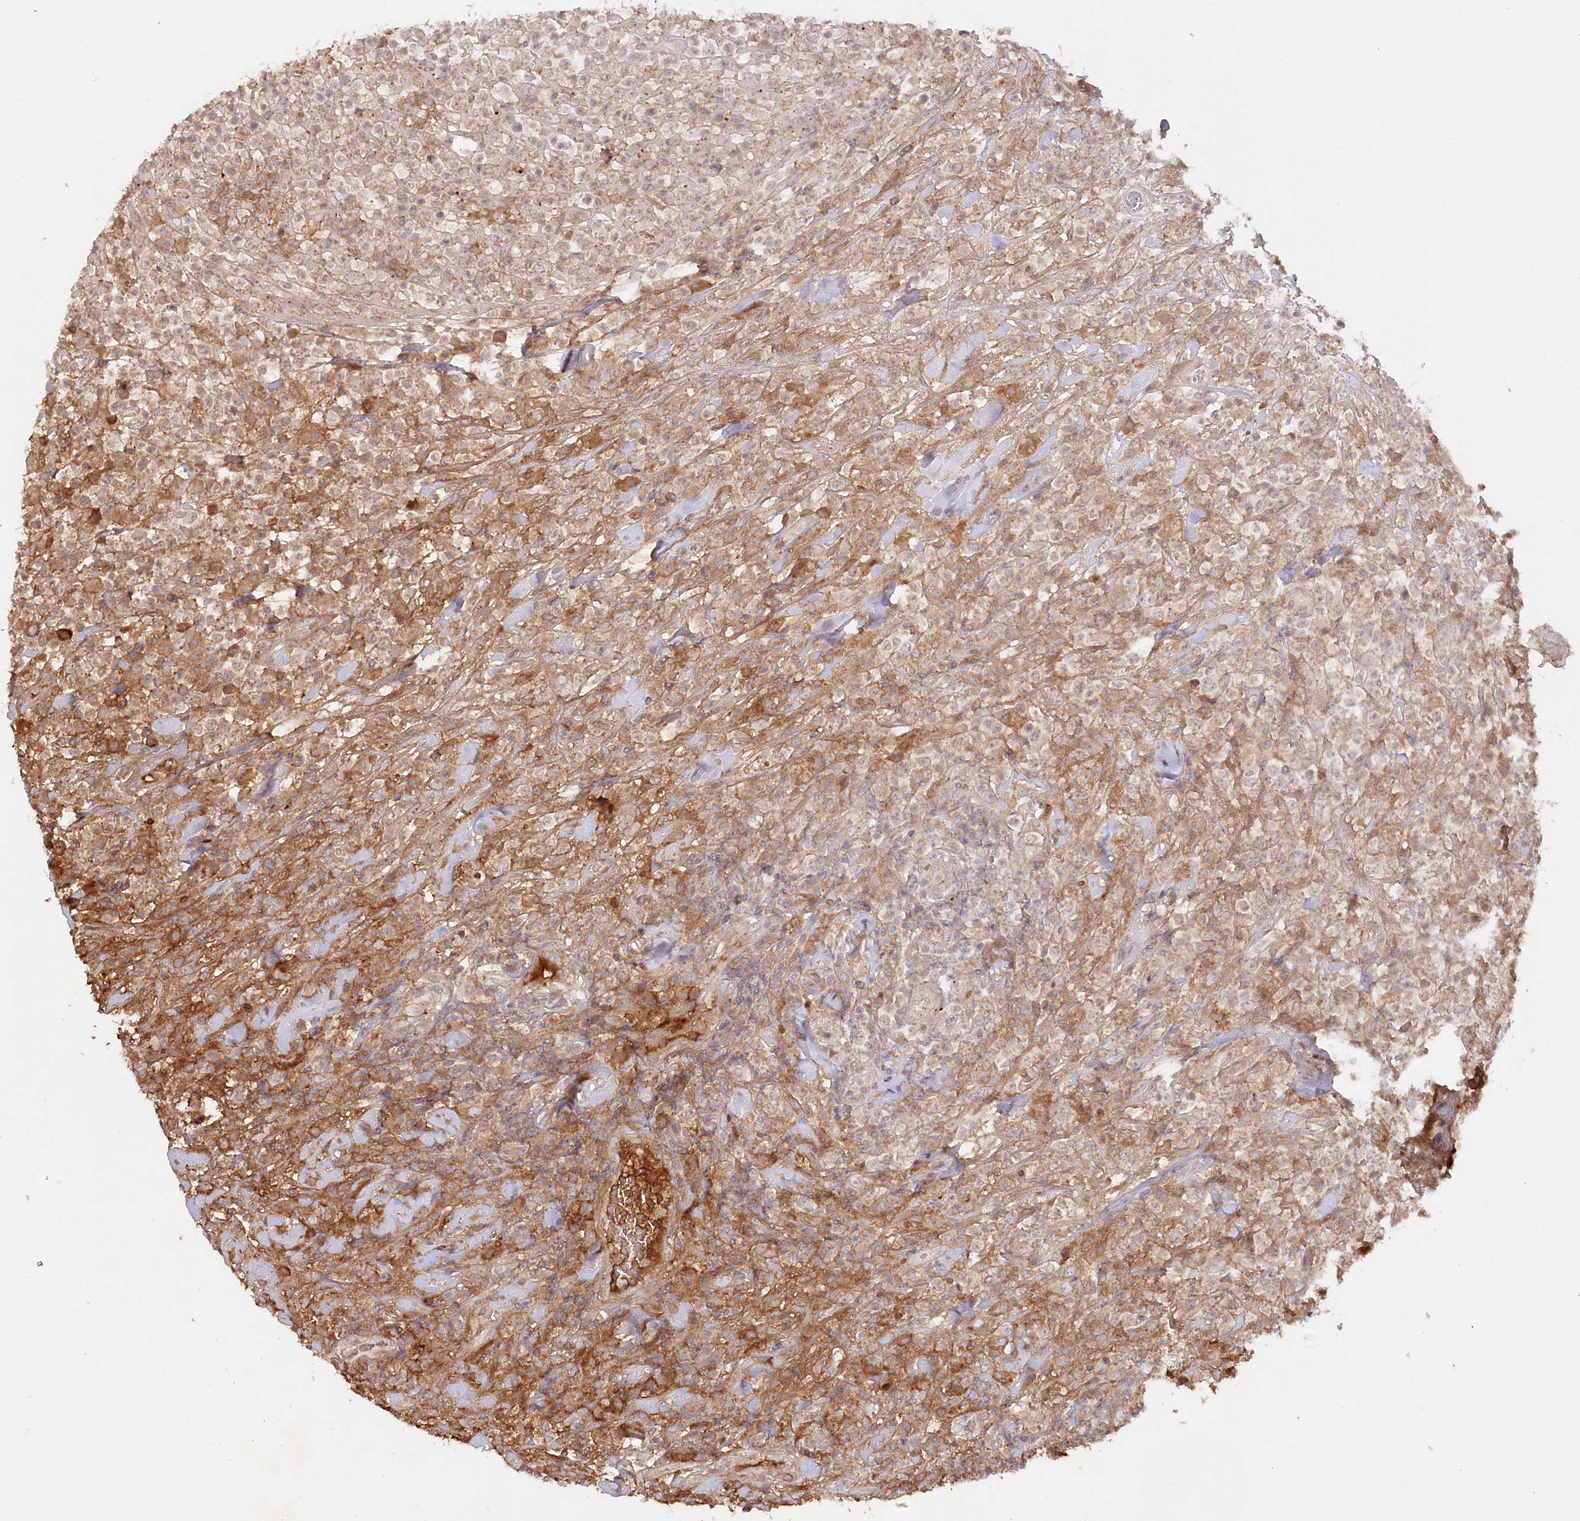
{"staining": {"intensity": "weak", "quantity": "<25%", "location": "cytoplasmic/membranous"}, "tissue": "lymphoma", "cell_type": "Tumor cells", "image_type": "cancer", "snomed": [{"axis": "morphology", "description": "Malignant lymphoma, non-Hodgkin's type, High grade"}, {"axis": "topography", "description": "Colon"}], "caption": "There is no significant expression in tumor cells of lymphoma.", "gene": "PSAPL1", "patient": {"sex": "female", "age": 53}}